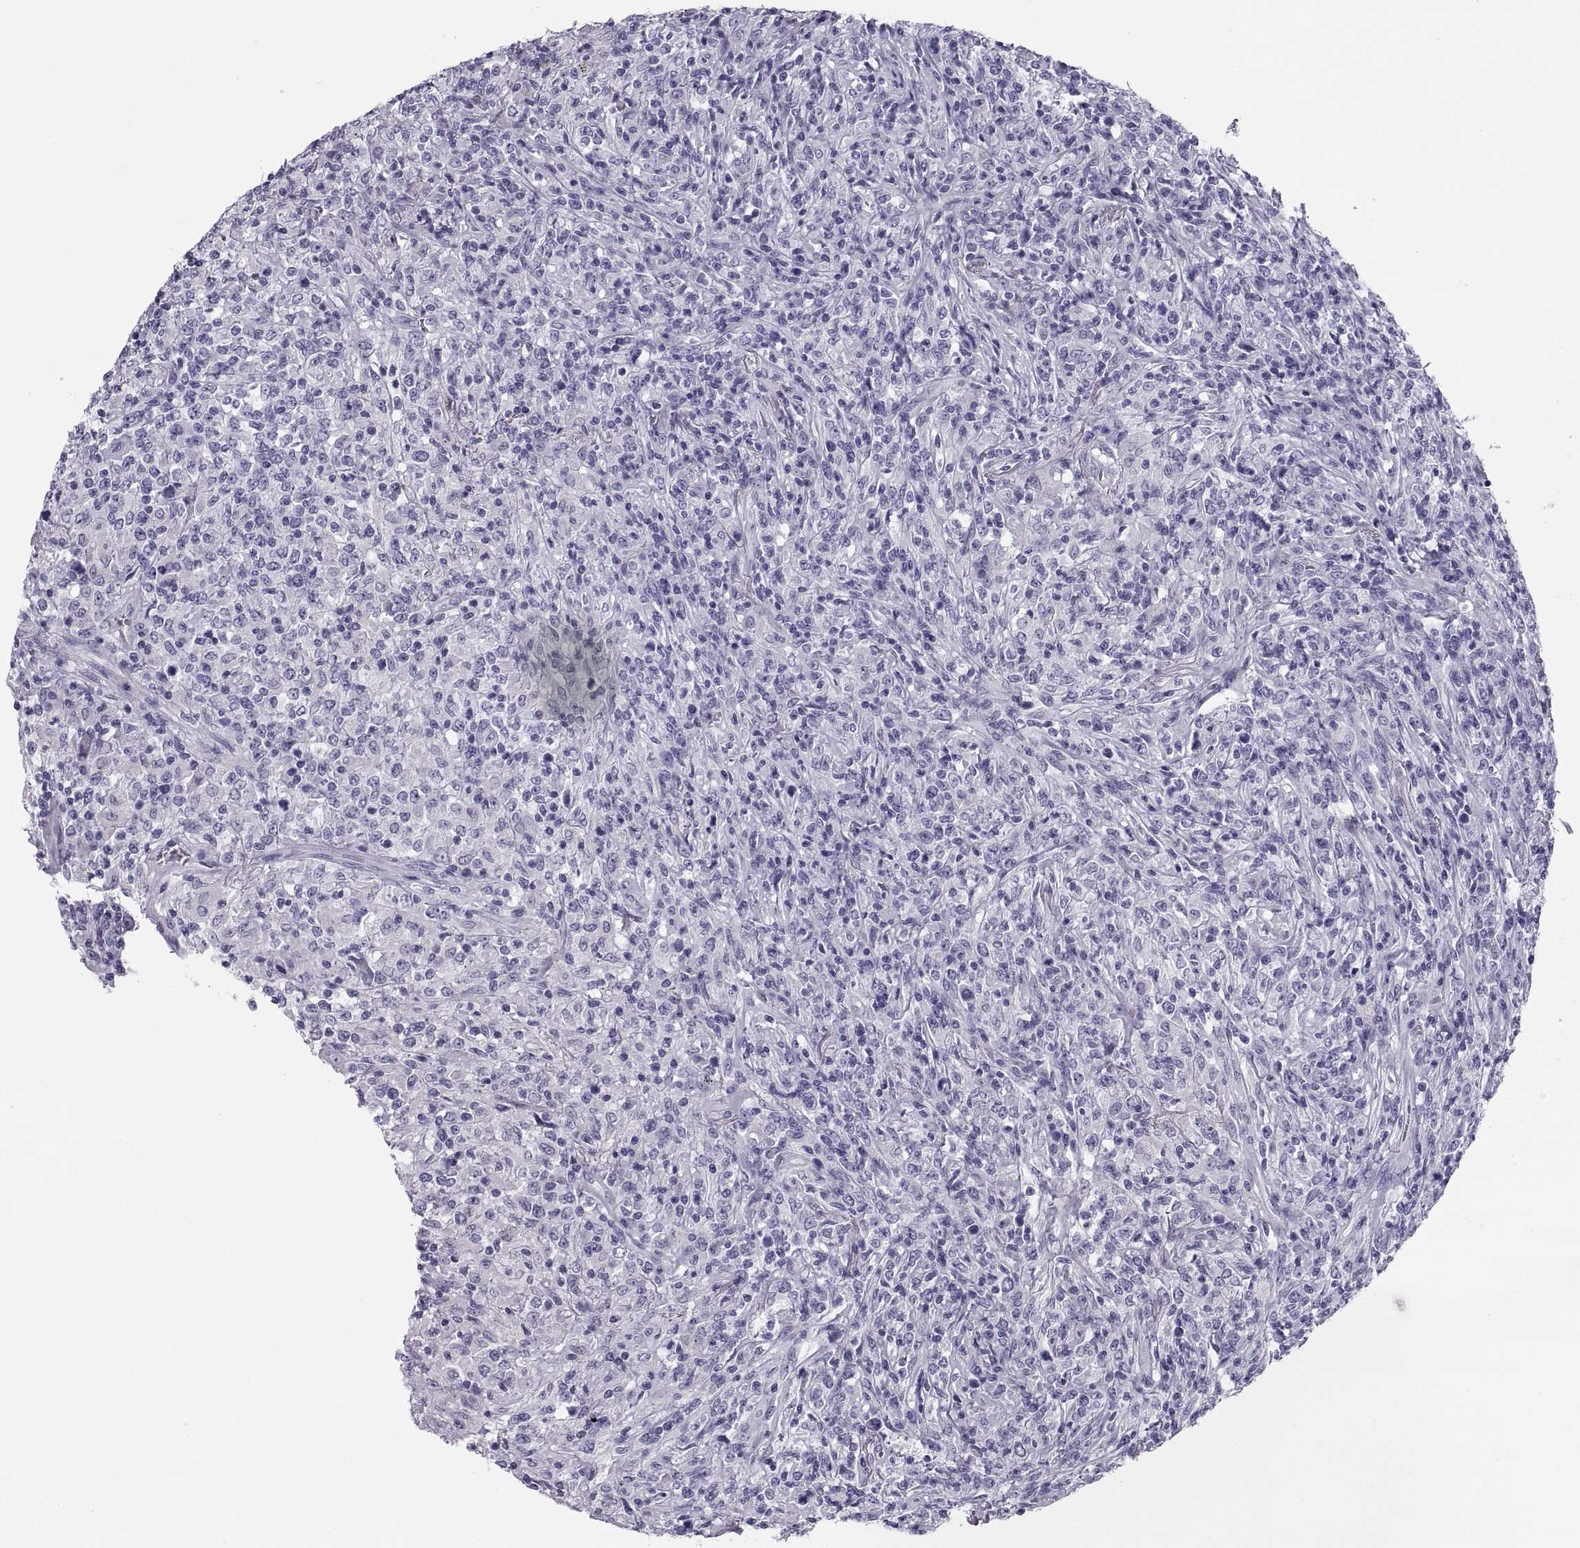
{"staining": {"intensity": "negative", "quantity": "none", "location": "none"}, "tissue": "lymphoma", "cell_type": "Tumor cells", "image_type": "cancer", "snomed": [{"axis": "morphology", "description": "Malignant lymphoma, non-Hodgkin's type, High grade"}, {"axis": "topography", "description": "Lung"}], "caption": "DAB (3,3'-diaminobenzidine) immunohistochemical staining of human malignant lymphoma, non-Hodgkin's type (high-grade) displays no significant expression in tumor cells.", "gene": "PAX2", "patient": {"sex": "male", "age": 79}}